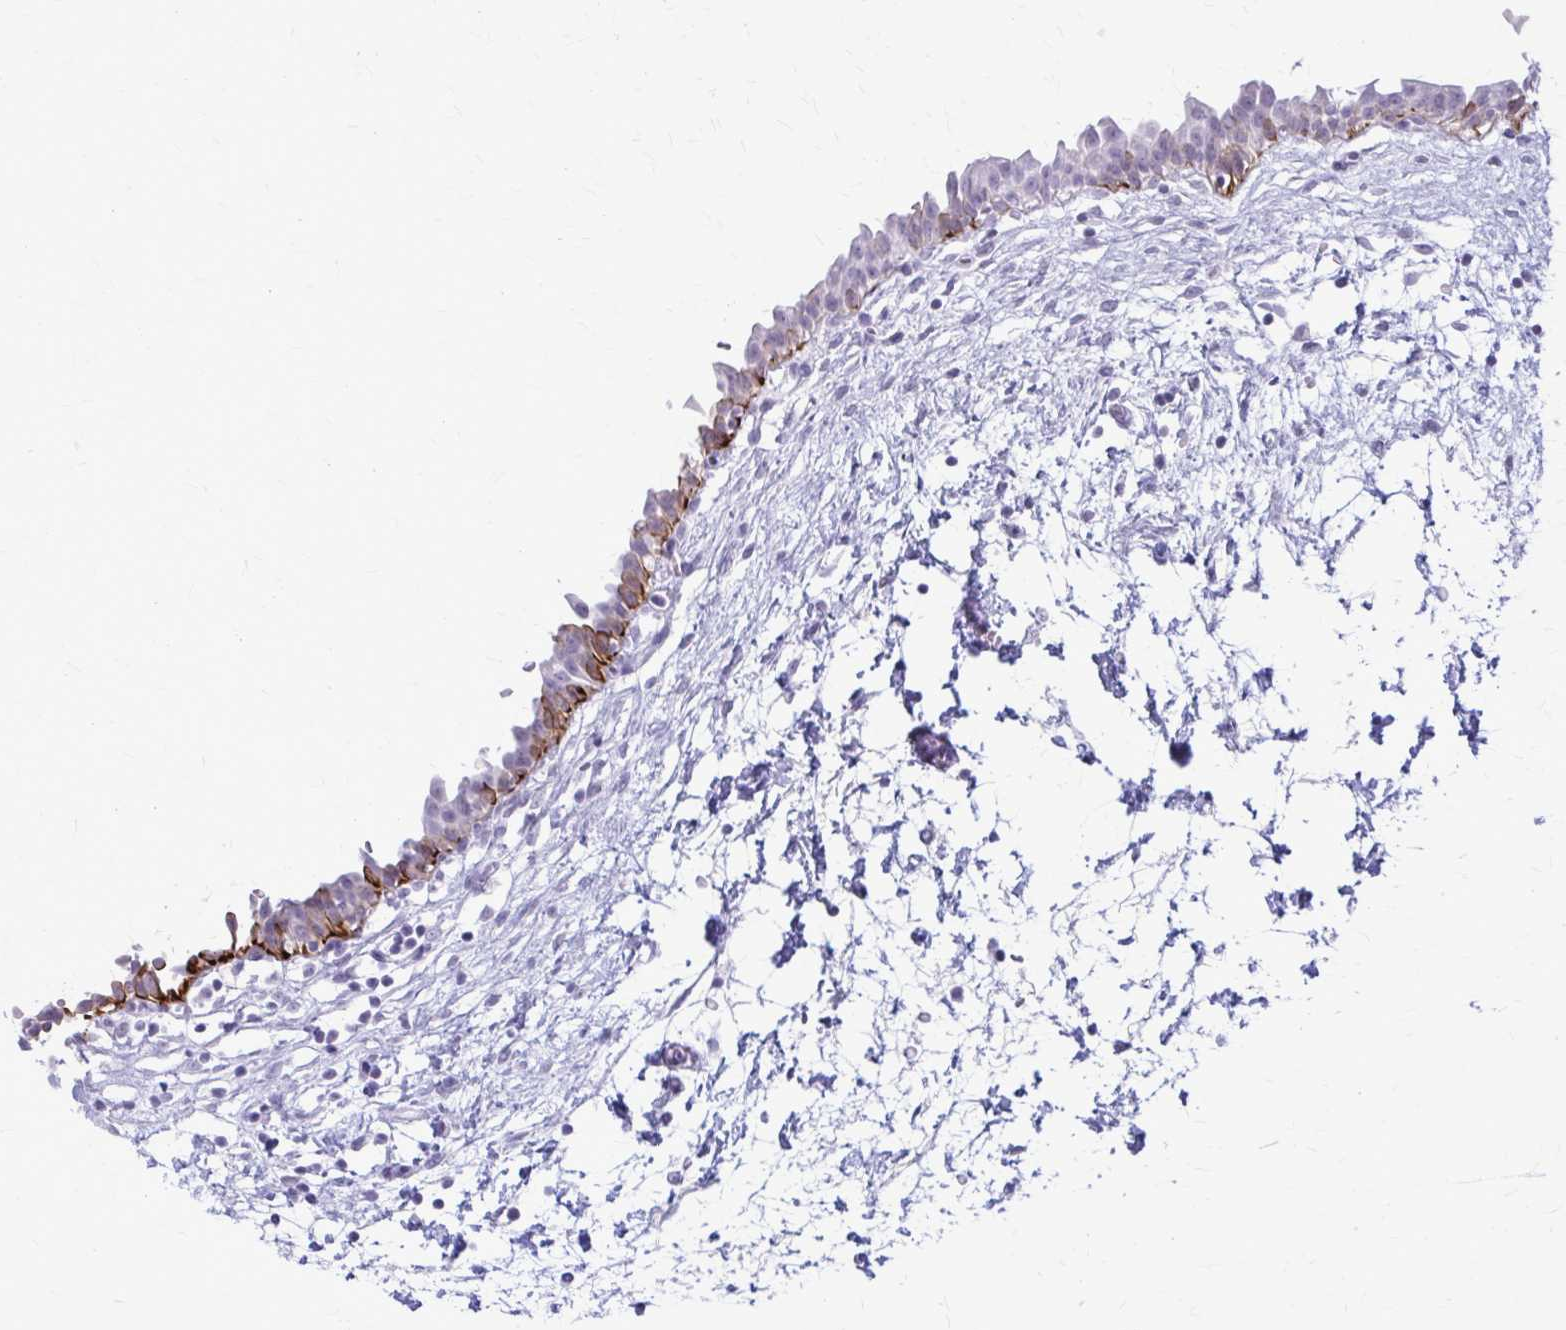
{"staining": {"intensity": "strong", "quantity": "<25%", "location": "cytoplasmic/membranous"}, "tissue": "urinary bladder", "cell_type": "Urothelial cells", "image_type": "normal", "snomed": [{"axis": "morphology", "description": "Normal tissue, NOS"}, {"axis": "topography", "description": "Urinary bladder"}], "caption": "Urothelial cells demonstrate medium levels of strong cytoplasmic/membranous expression in approximately <25% of cells in unremarkable urinary bladder.", "gene": "KRT5", "patient": {"sex": "male", "age": 37}}